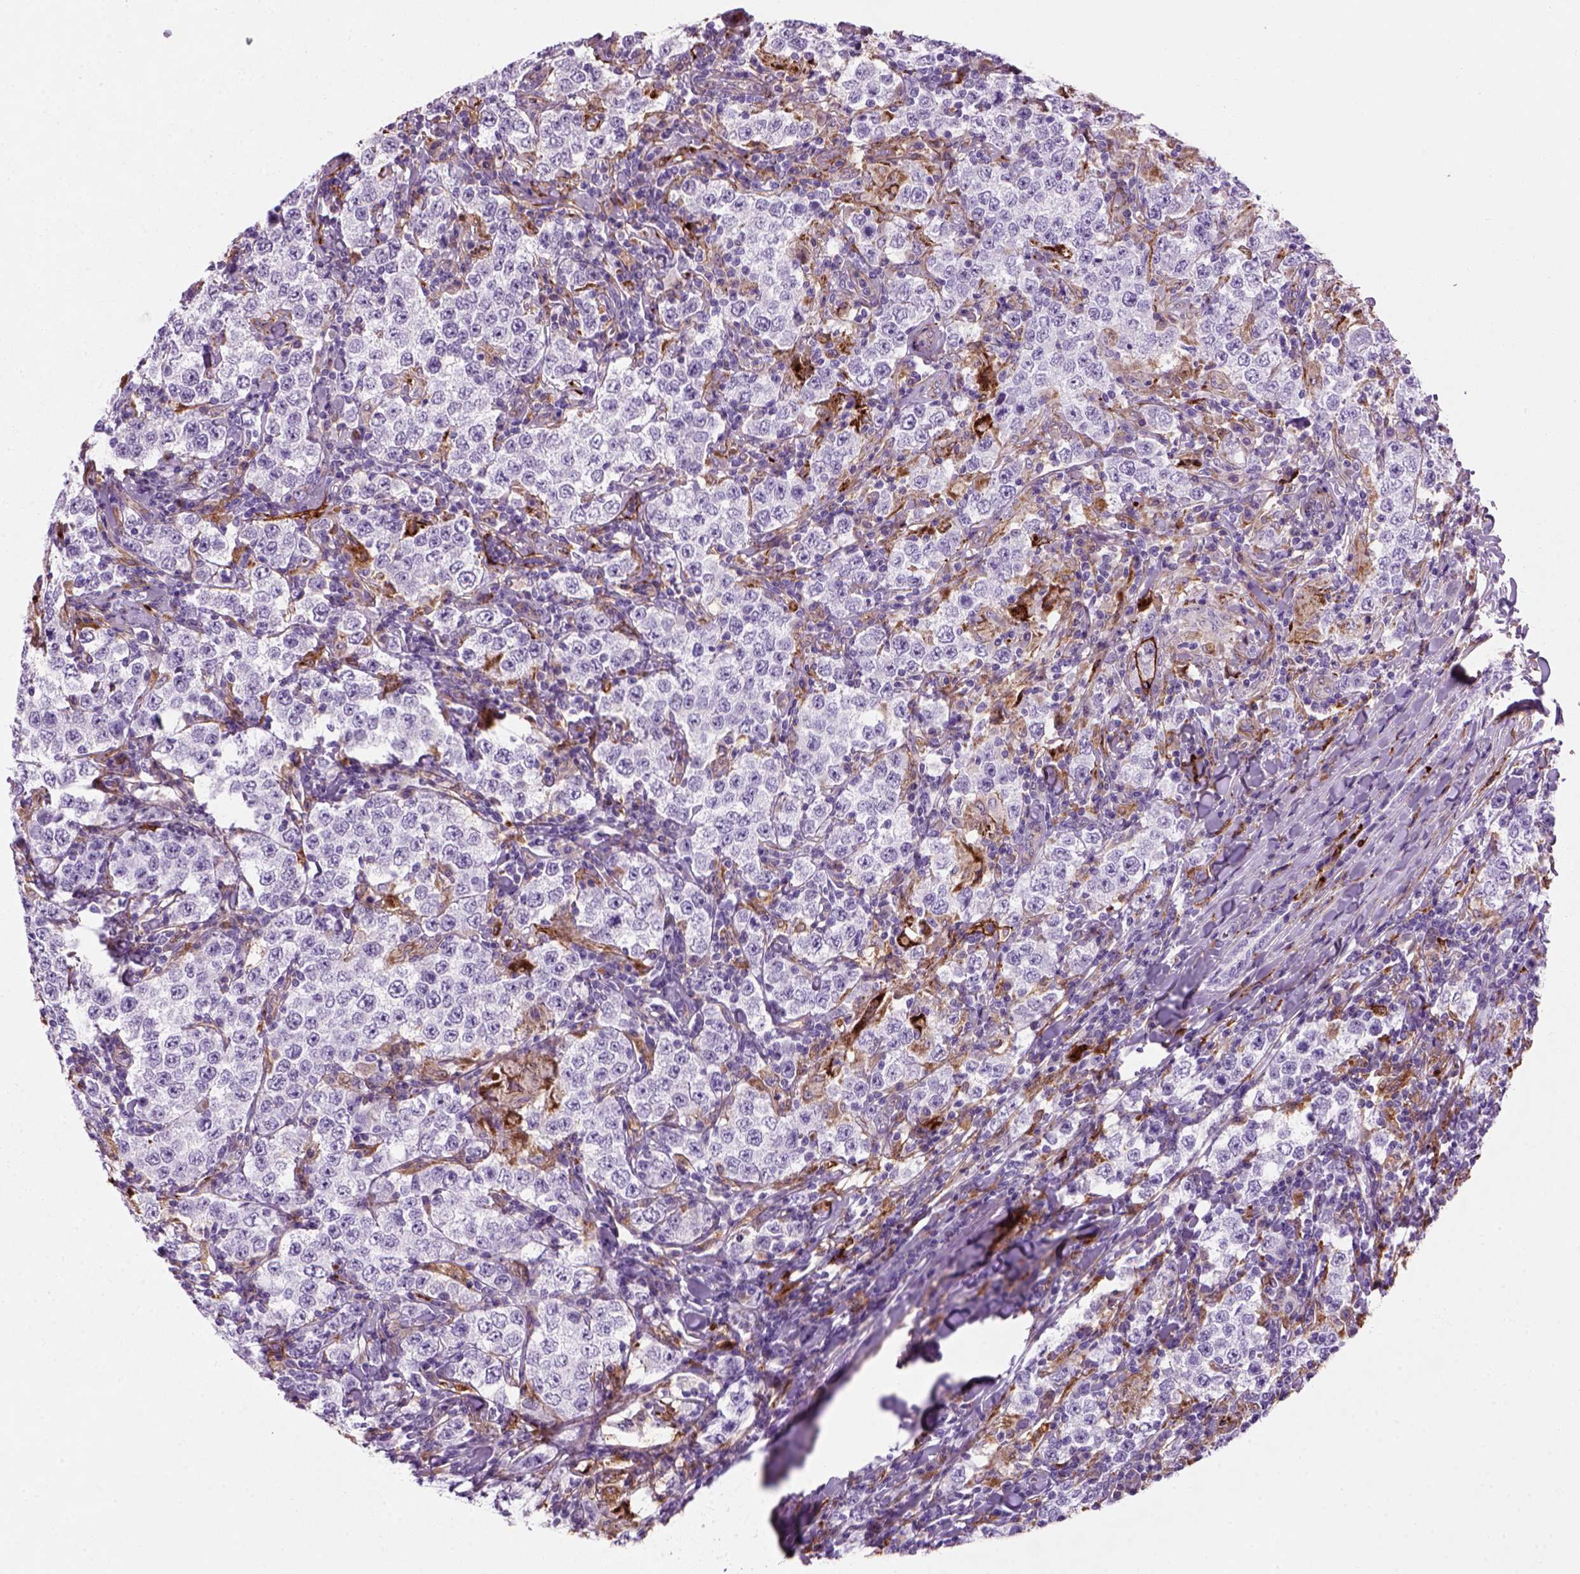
{"staining": {"intensity": "negative", "quantity": "none", "location": "none"}, "tissue": "testis cancer", "cell_type": "Tumor cells", "image_type": "cancer", "snomed": [{"axis": "morphology", "description": "Seminoma, NOS"}, {"axis": "morphology", "description": "Carcinoma, Embryonal, NOS"}, {"axis": "topography", "description": "Testis"}], "caption": "A high-resolution image shows IHC staining of seminoma (testis), which displays no significant expression in tumor cells.", "gene": "MARCKS", "patient": {"sex": "male", "age": 41}}